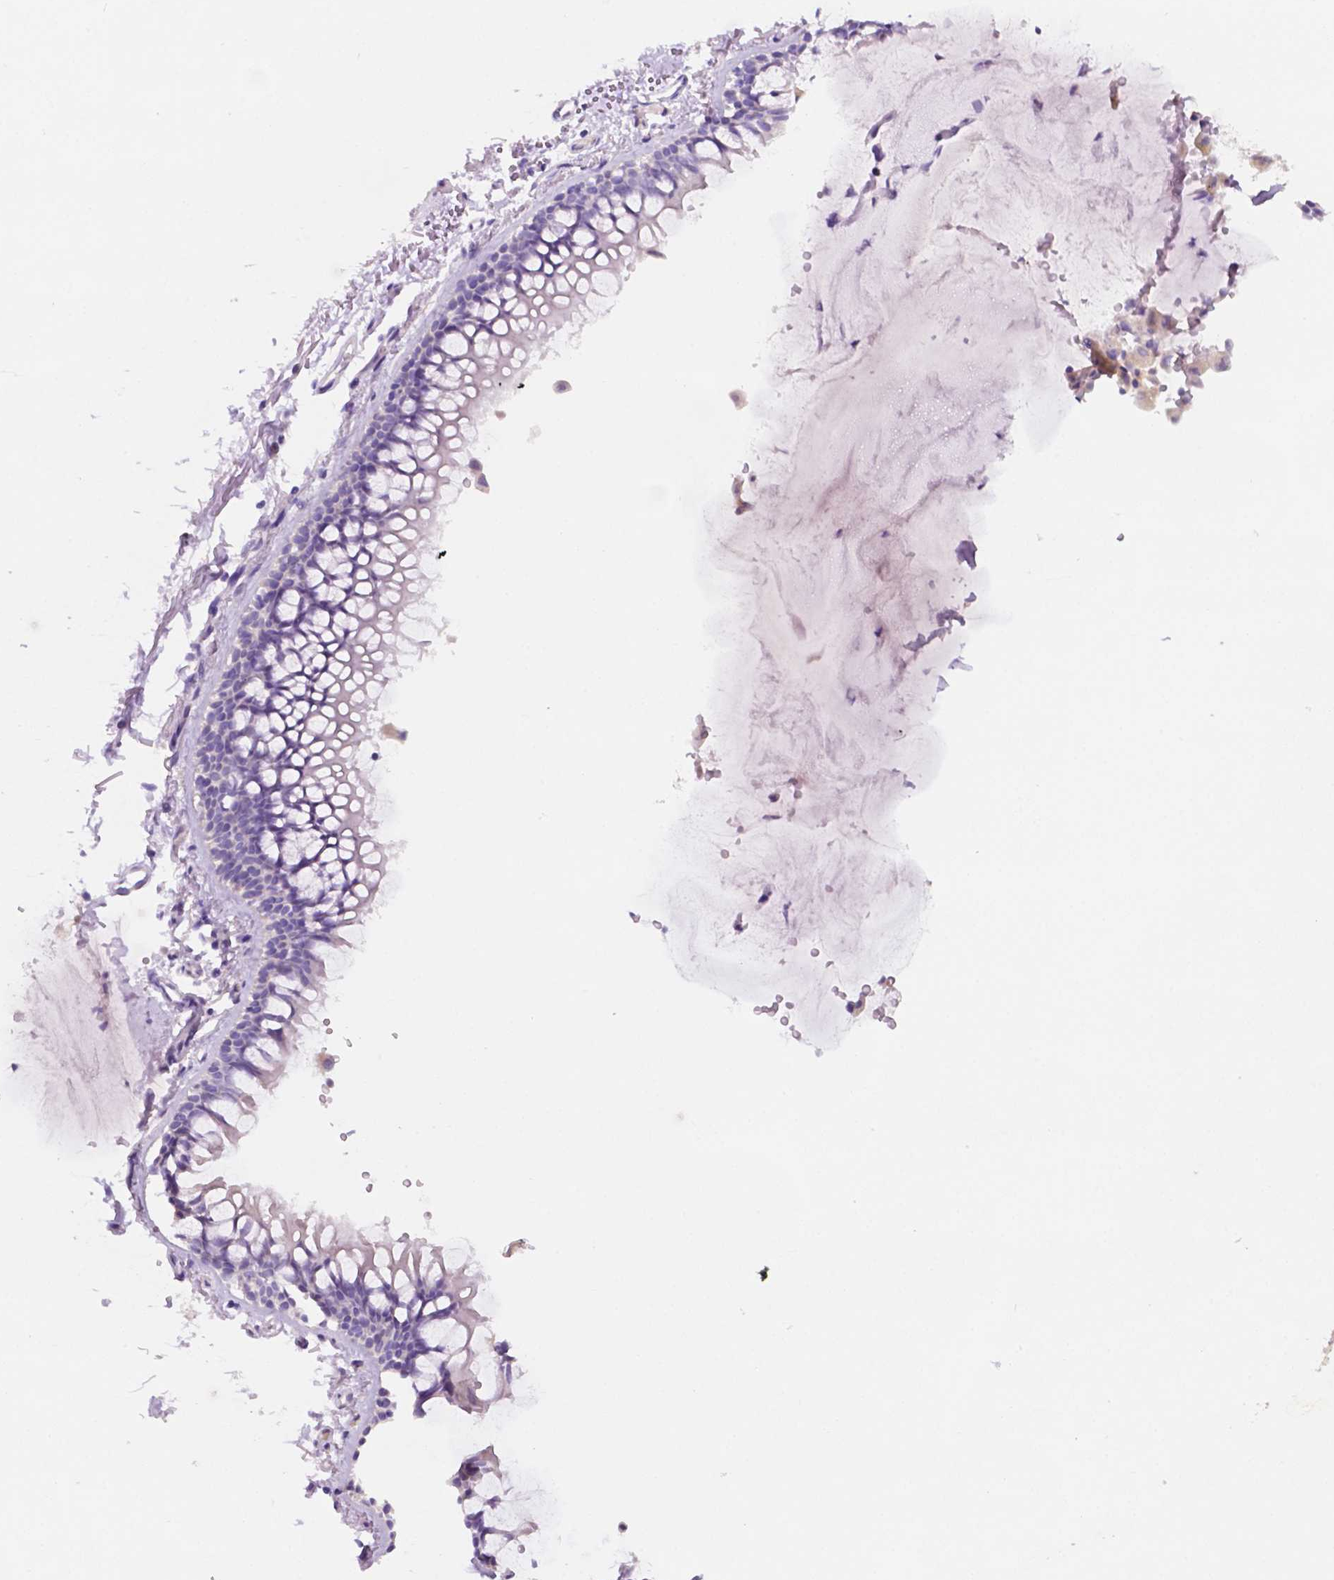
{"staining": {"intensity": "negative", "quantity": "none", "location": "none"}, "tissue": "adipose tissue", "cell_type": "Adipocytes", "image_type": "normal", "snomed": [{"axis": "morphology", "description": "Normal tissue, NOS"}, {"axis": "topography", "description": "Cartilage tissue"}, {"axis": "topography", "description": "Bronchus"}], "caption": "A high-resolution micrograph shows immunohistochemistry (IHC) staining of benign adipose tissue, which demonstrates no significant positivity in adipocytes.", "gene": "CEACAM7", "patient": {"sex": "female", "age": 79}}